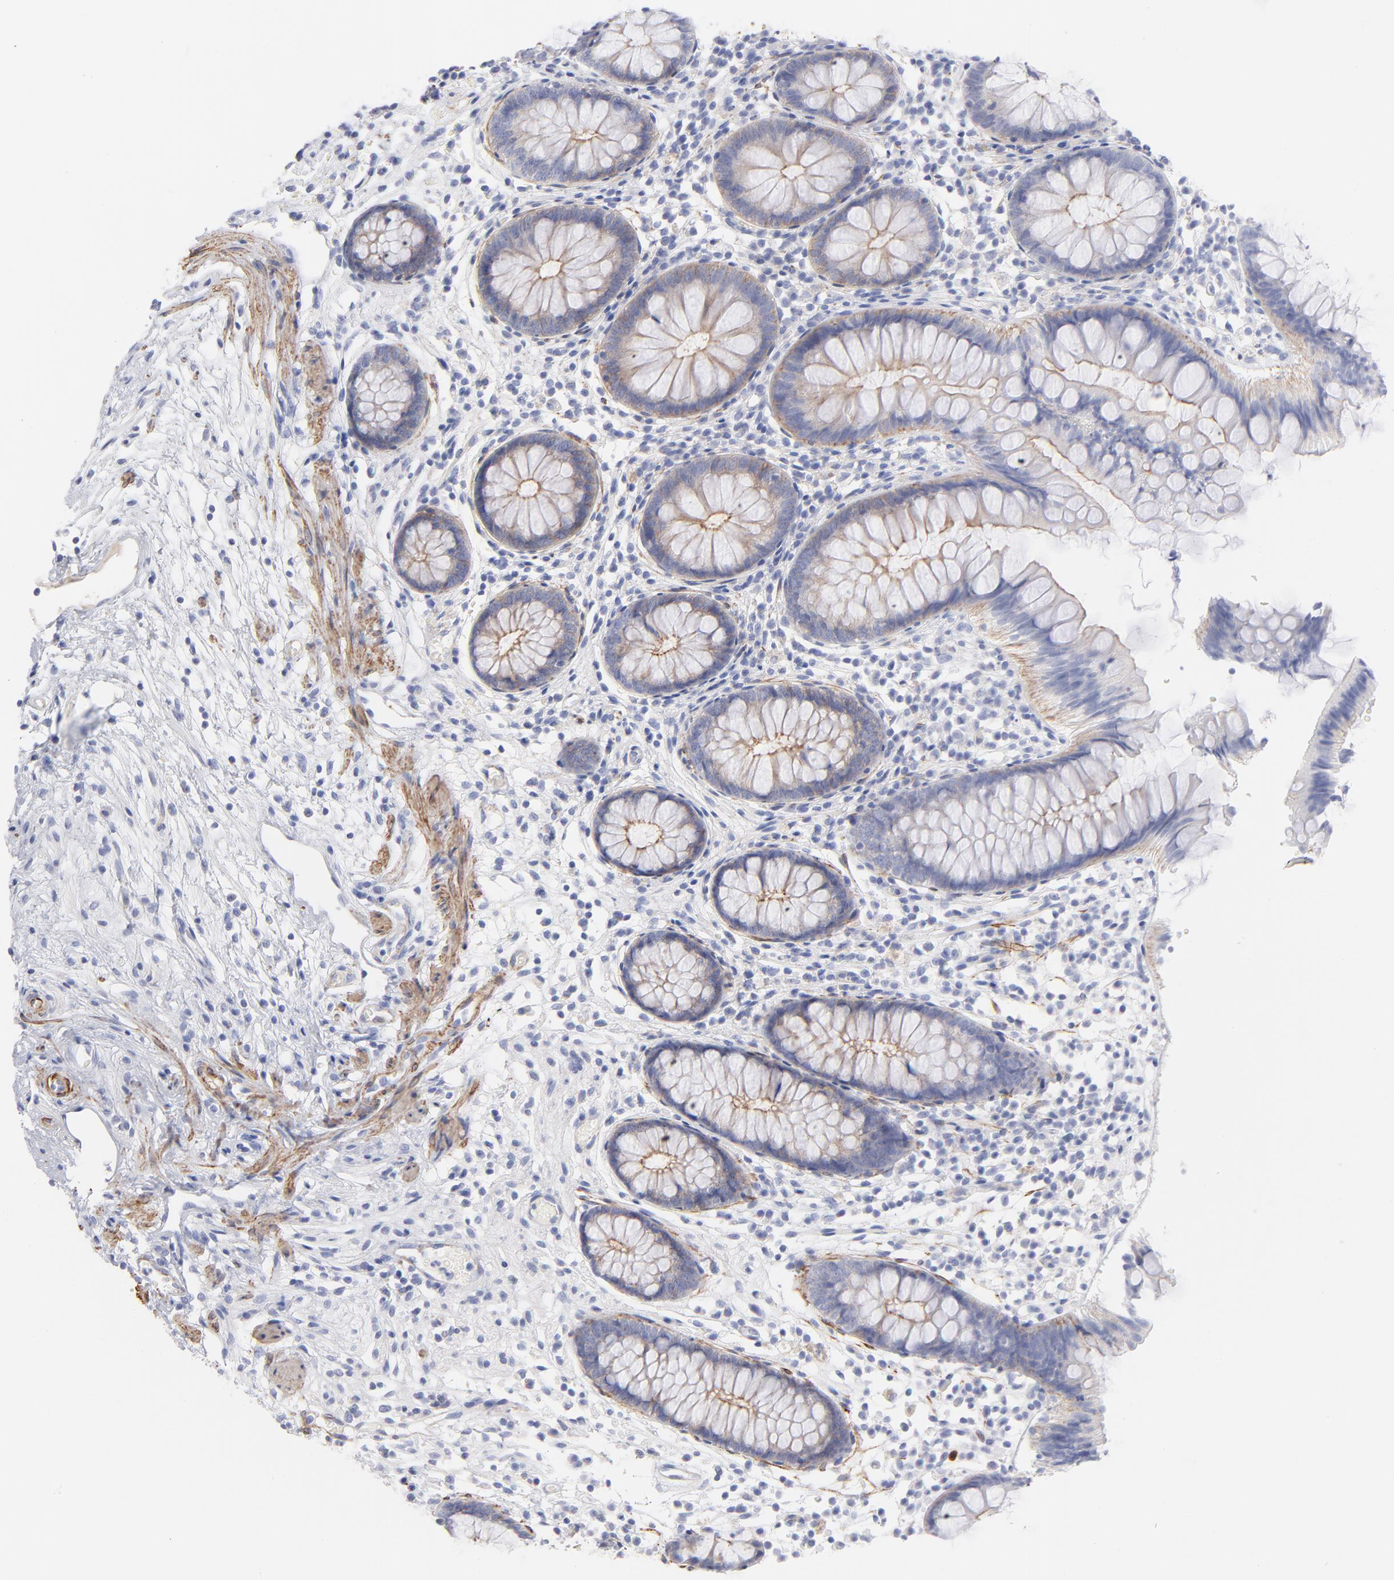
{"staining": {"intensity": "negative", "quantity": "none", "location": "none"}, "tissue": "appendix", "cell_type": "Glandular cells", "image_type": "normal", "snomed": [{"axis": "morphology", "description": "Normal tissue, NOS"}, {"axis": "topography", "description": "Appendix"}], "caption": "The image exhibits no staining of glandular cells in normal appendix. (DAB IHC visualized using brightfield microscopy, high magnification).", "gene": "ACTA2", "patient": {"sex": "male", "age": 38}}